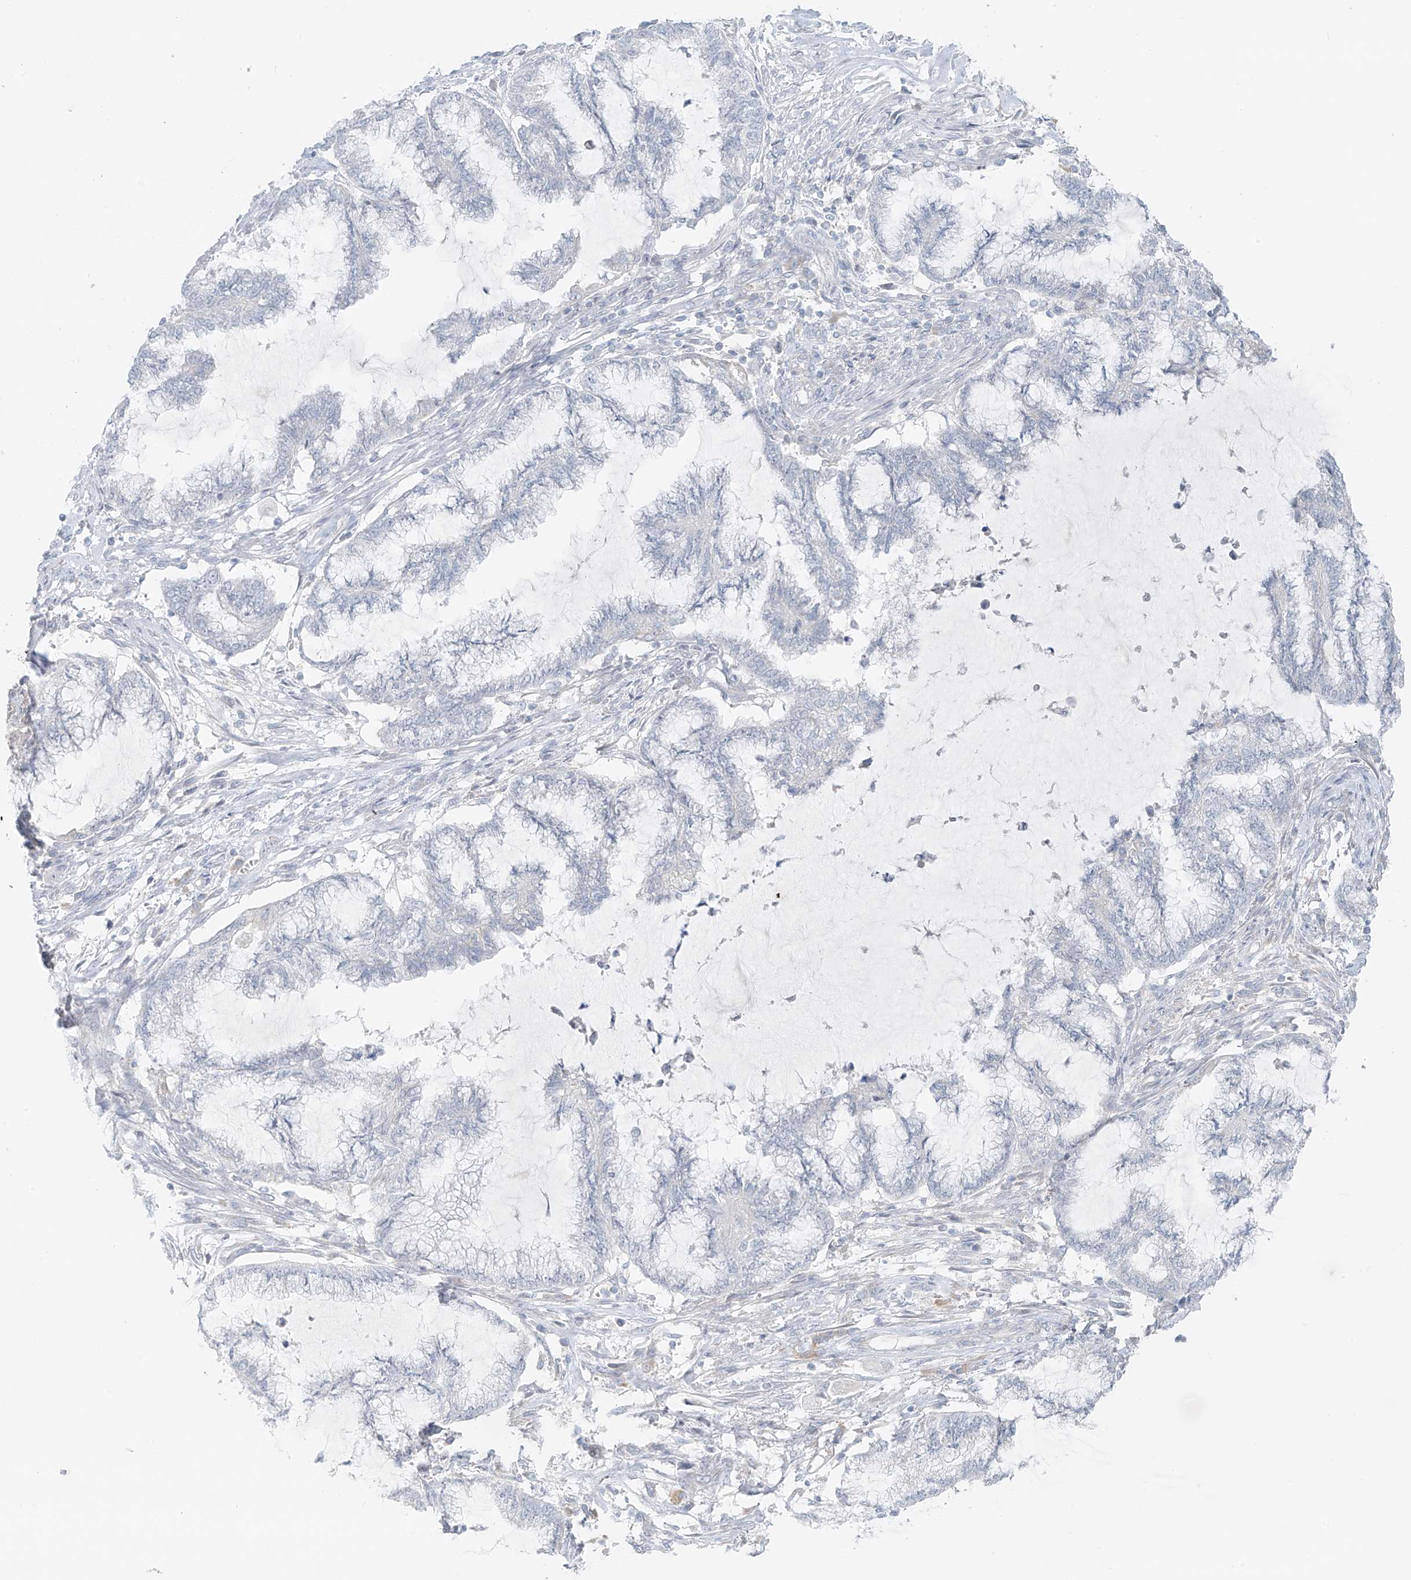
{"staining": {"intensity": "negative", "quantity": "none", "location": "none"}, "tissue": "endometrial cancer", "cell_type": "Tumor cells", "image_type": "cancer", "snomed": [{"axis": "morphology", "description": "Adenocarcinoma, NOS"}, {"axis": "topography", "description": "Endometrium"}], "caption": "This histopathology image is of endometrial cancer (adenocarcinoma) stained with immunohistochemistry to label a protein in brown with the nuclei are counter-stained blue. There is no positivity in tumor cells. The staining is performed using DAB (3,3'-diaminobenzidine) brown chromogen with nuclei counter-stained in using hematoxylin.", "gene": "UST", "patient": {"sex": "female", "age": 86}}